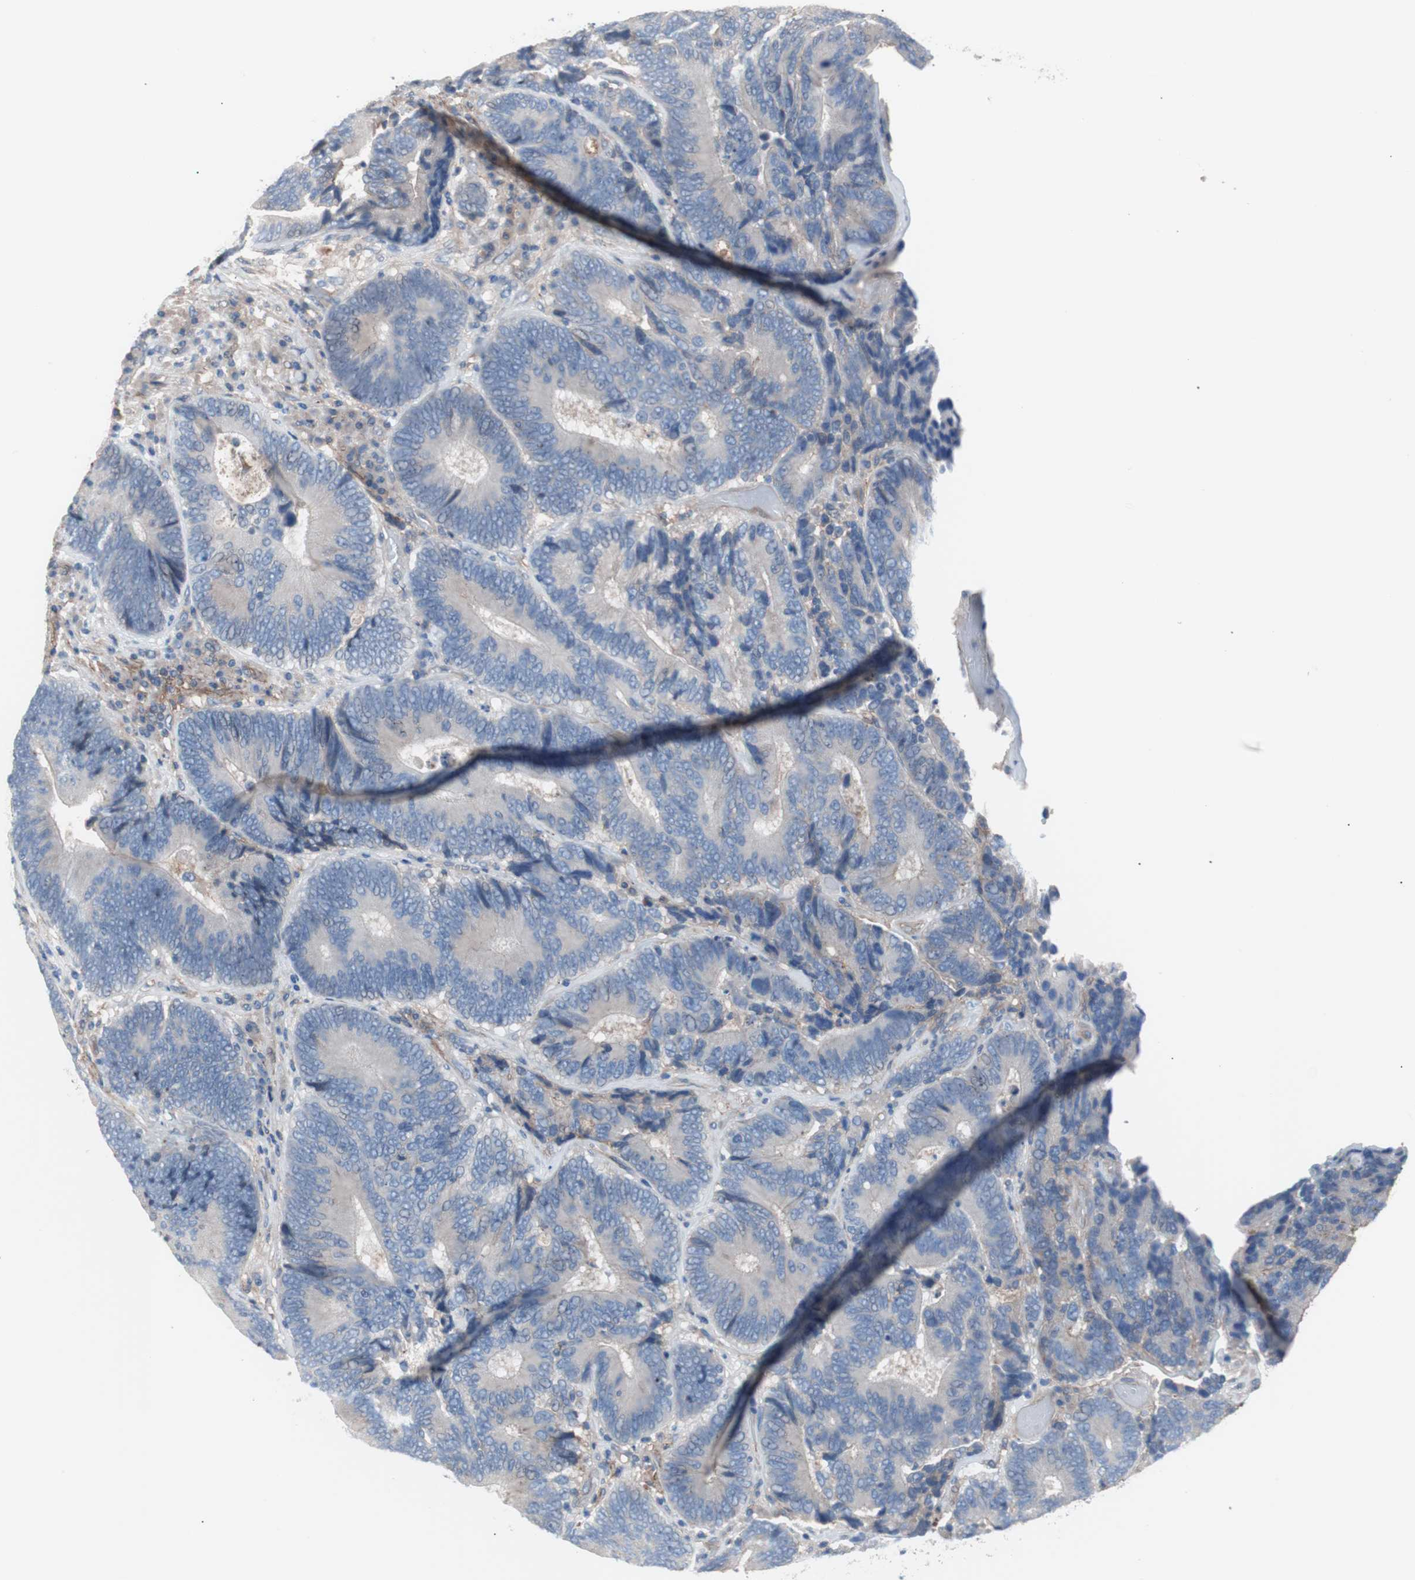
{"staining": {"intensity": "weak", "quantity": "25%-75%", "location": "cytoplasmic/membranous"}, "tissue": "colorectal cancer", "cell_type": "Tumor cells", "image_type": "cancer", "snomed": [{"axis": "morphology", "description": "Adenocarcinoma, NOS"}, {"axis": "topography", "description": "Colon"}], "caption": "Colorectal cancer was stained to show a protein in brown. There is low levels of weak cytoplasmic/membranous positivity in approximately 25%-75% of tumor cells.", "gene": "CD81", "patient": {"sex": "female", "age": 78}}